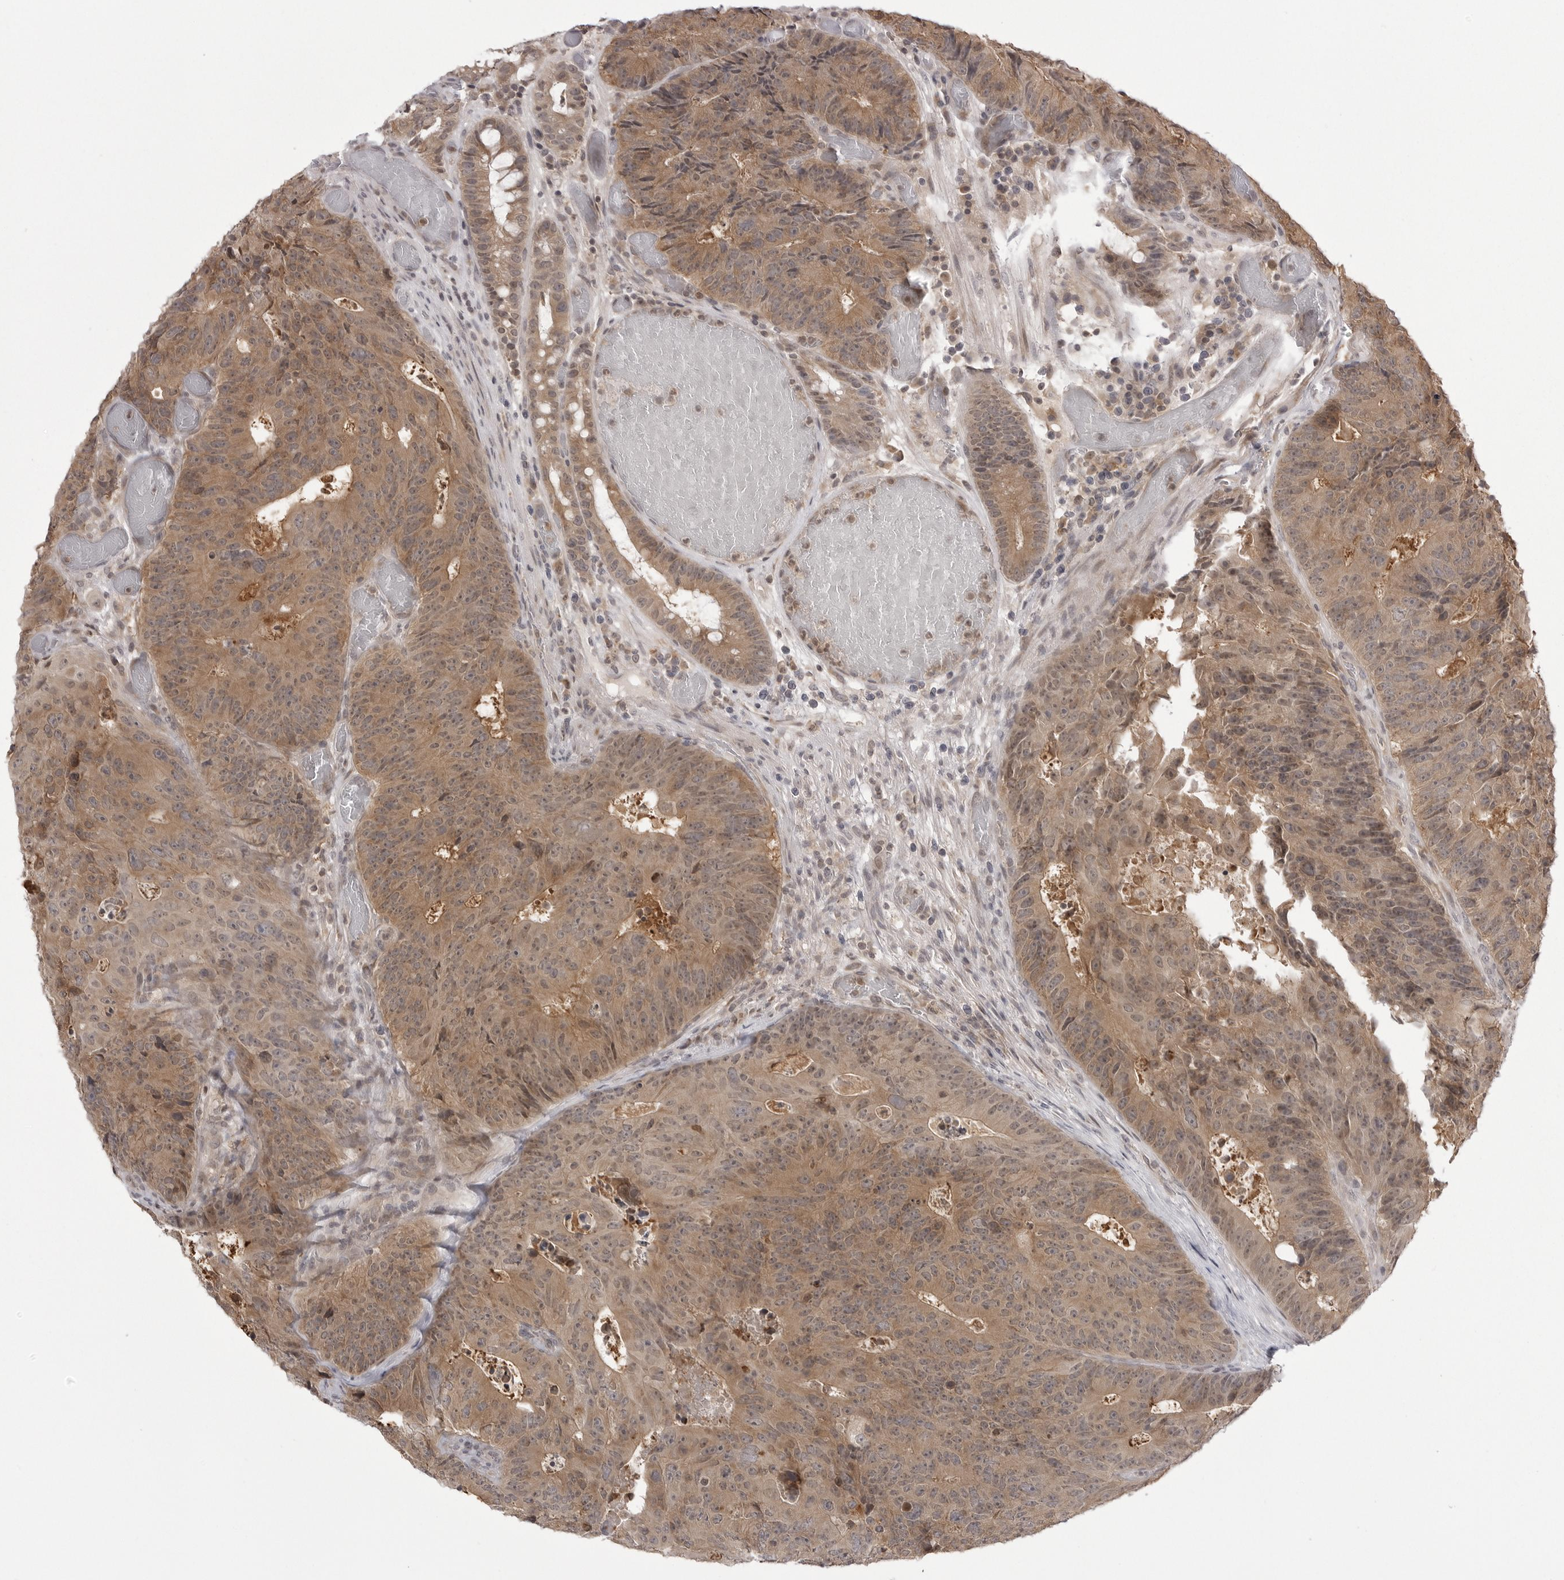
{"staining": {"intensity": "moderate", "quantity": ">75%", "location": "cytoplasmic/membranous,nuclear"}, "tissue": "colorectal cancer", "cell_type": "Tumor cells", "image_type": "cancer", "snomed": [{"axis": "morphology", "description": "Adenocarcinoma, NOS"}, {"axis": "topography", "description": "Colon"}], "caption": "Protein expression by IHC displays moderate cytoplasmic/membranous and nuclear positivity in about >75% of tumor cells in adenocarcinoma (colorectal). (DAB IHC with brightfield microscopy, high magnification).", "gene": "PTK2B", "patient": {"sex": "male", "age": 87}}